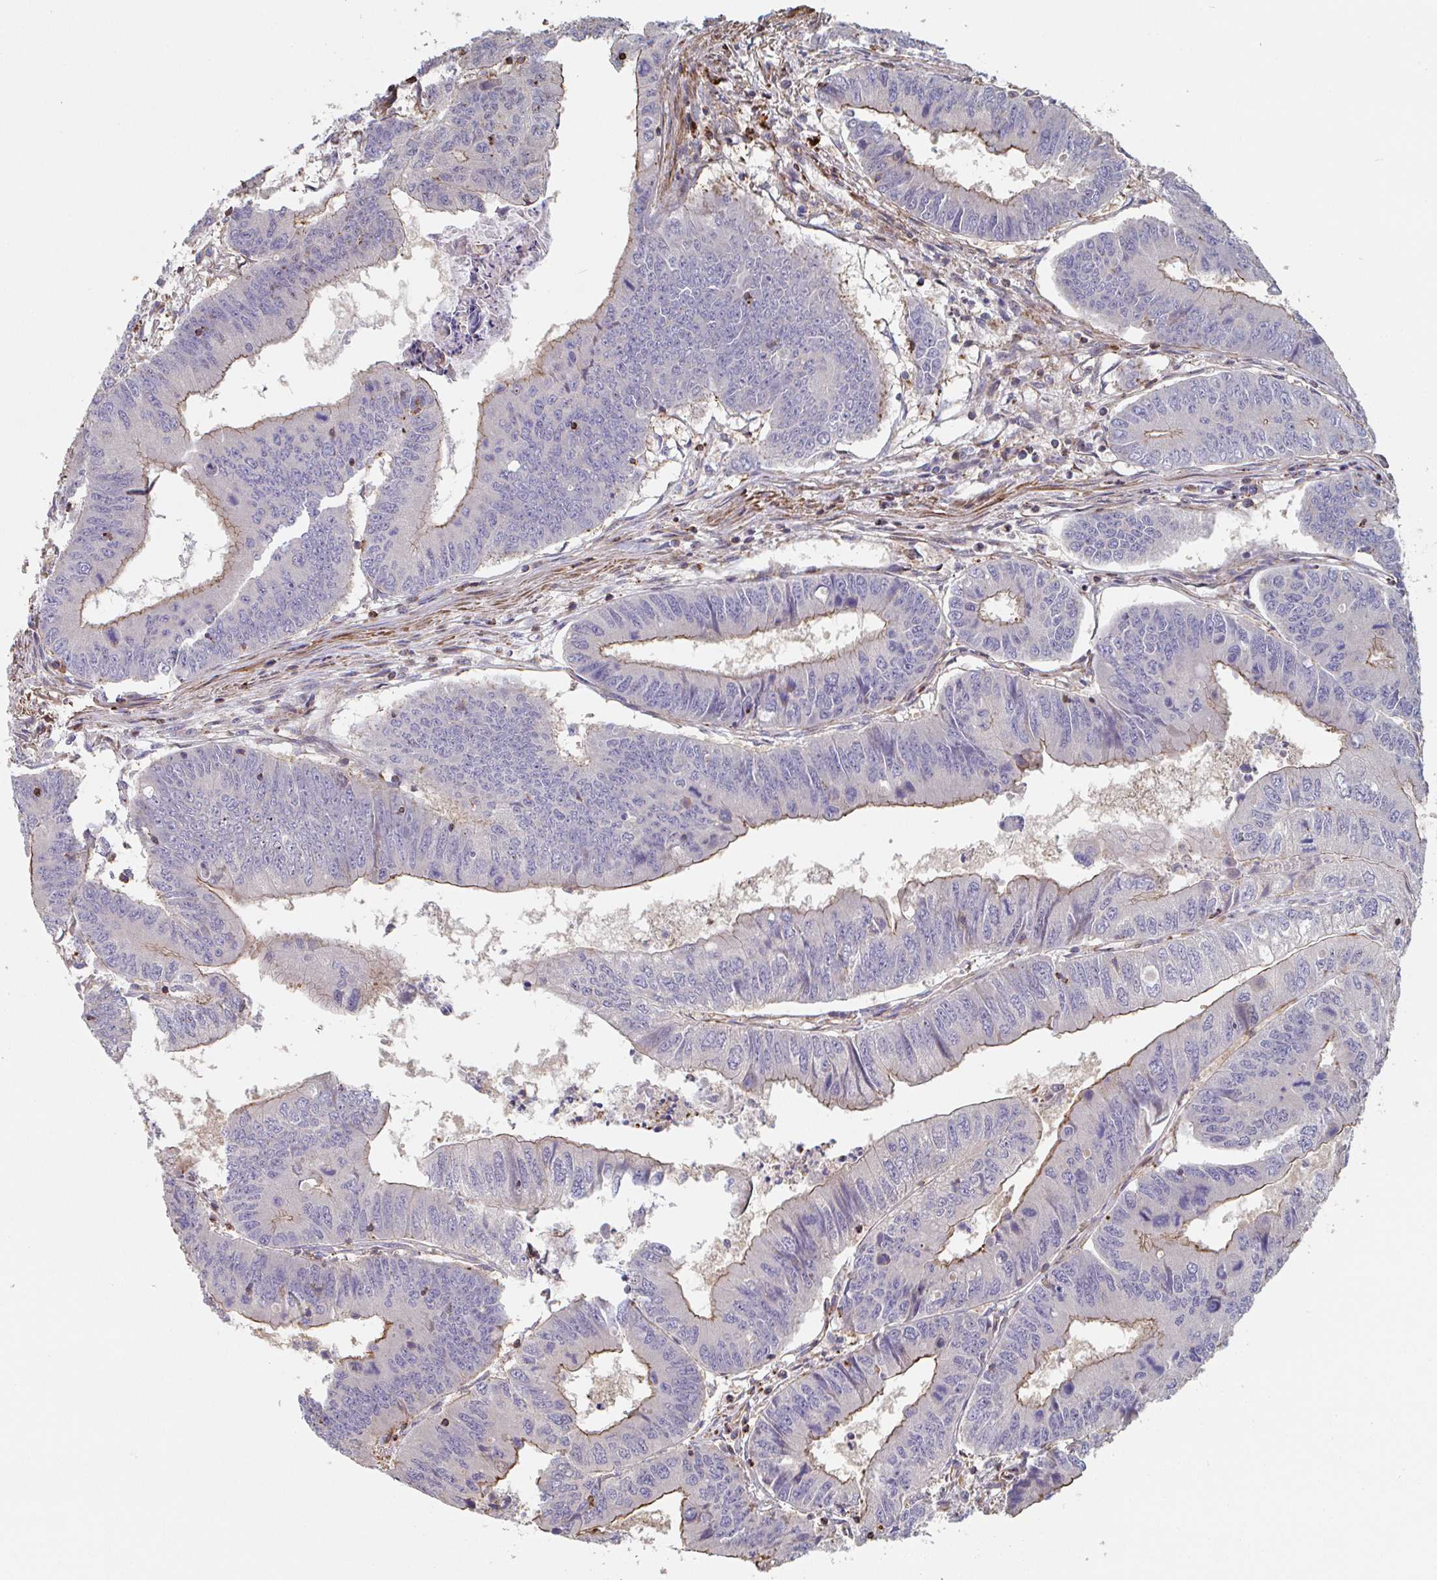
{"staining": {"intensity": "moderate", "quantity": "25%-75%", "location": "cytoplasmic/membranous"}, "tissue": "colorectal cancer", "cell_type": "Tumor cells", "image_type": "cancer", "snomed": [{"axis": "morphology", "description": "Adenocarcinoma, NOS"}, {"axis": "topography", "description": "Colon"}], "caption": "Immunohistochemical staining of human adenocarcinoma (colorectal) demonstrates moderate cytoplasmic/membranous protein positivity in about 25%-75% of tumor cells. (DAB (3,3'-diaminobenzidine) IHC, brown staining for protein, blue staining for nuclei).", "gene": "FZD2", "patient": {"sex": "male", "age": 53}}